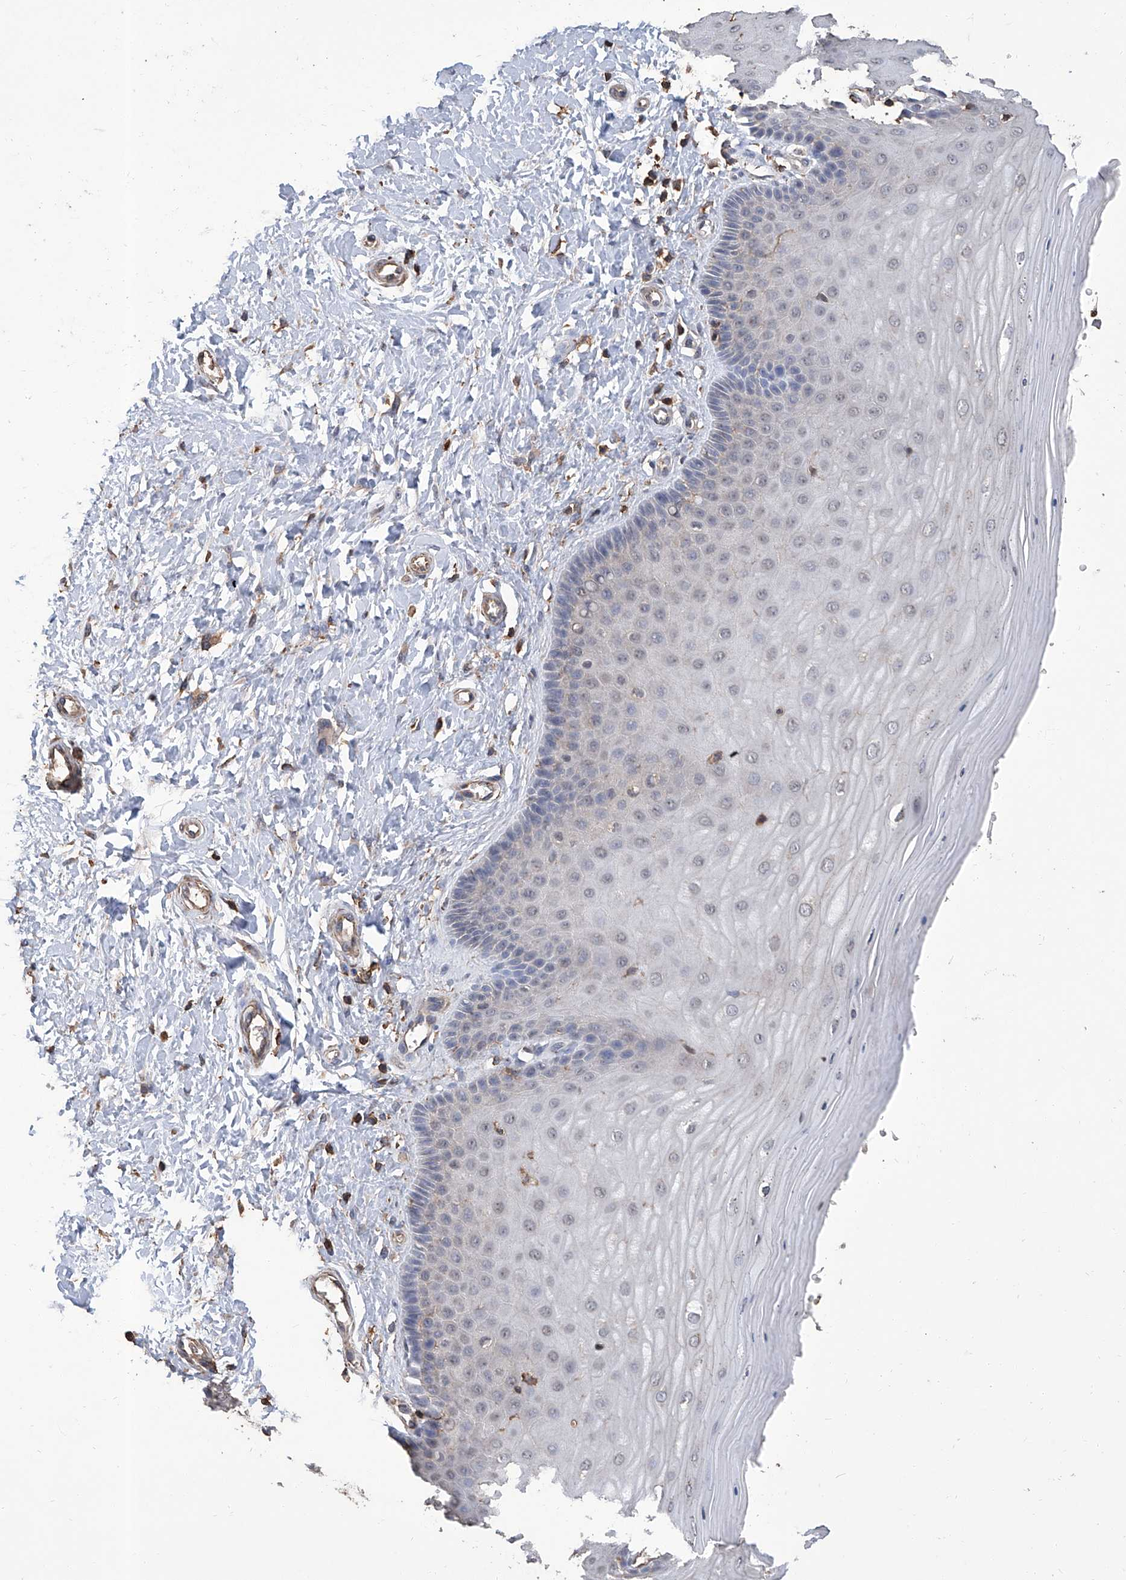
{"staining": {"intensity": "weak", "quantity": "<25%", "location": "cytoplasmic/membranous"}, "tissue": "cervix", "cell_type": "Glandular cells", "image_type": "normal", "snomed": [{"axis": "morphology", "description": "Normal tissue, NOS"}, {"axis": "topography", "description": "Cervix"}], "caption": "A histopathology image of human cervix is negative for staining in glandular cells. (DAB IHC, high magnification).", "gene": "GPT", "patient": {"sex": "female", "age": 55}}